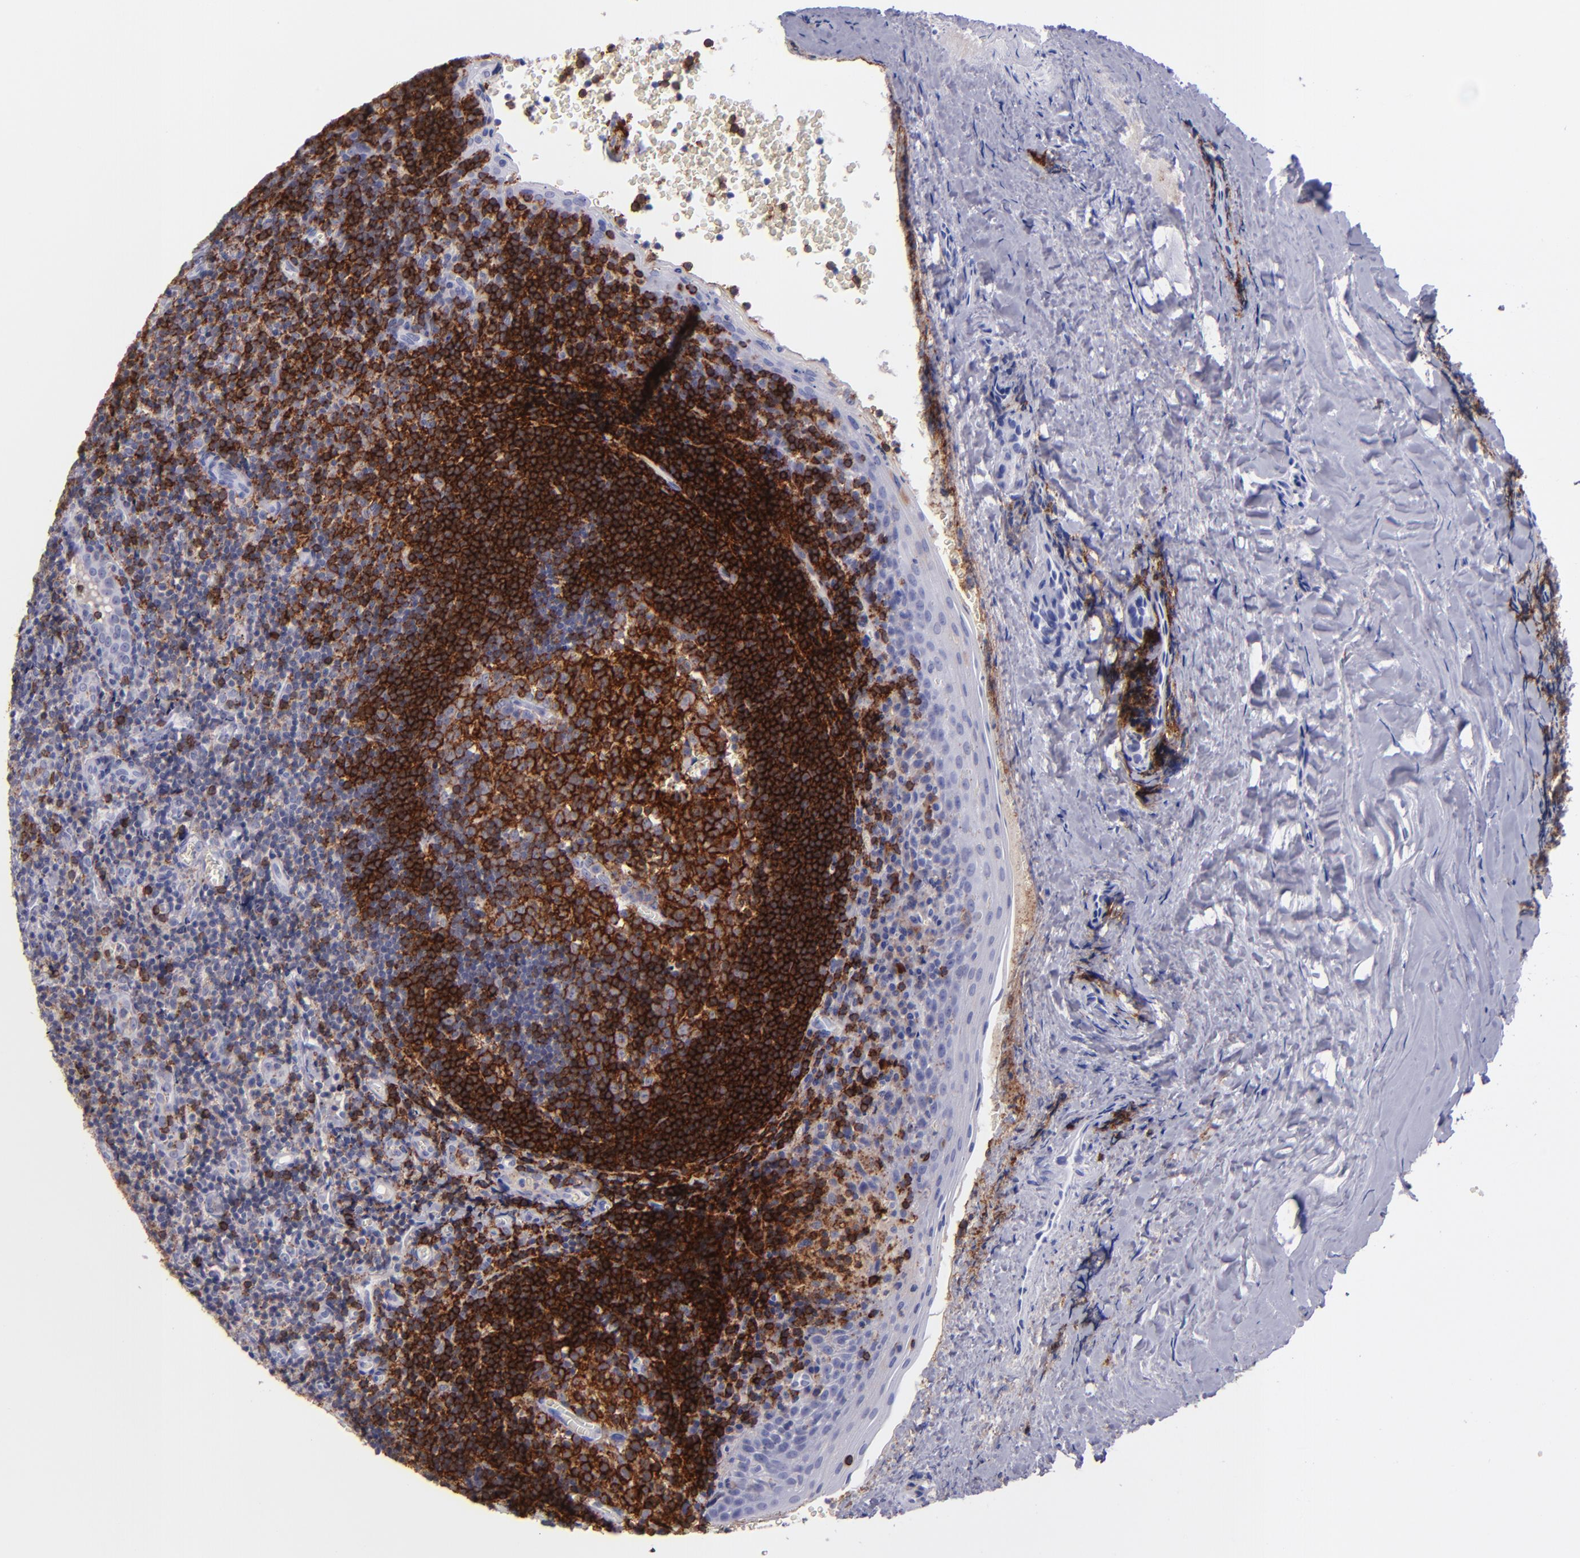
{"staining": {"intensity": "strong", "quantity": "25%-75%", "location": "cytoplasmic/membranous"}, "tissue": "tonsil", "cell_type": "Germinal center cells", "image_type": "normal", "snomed": [{"axis": "morphology", "description": "Normal tissue, NOS"}, {"axis": "topography", "description": "Tonsil"}], "caption": "IHC histopathology image of benign human tonsil stained for a protein (brown), which demonstrates high levels of strong cytoplasmic/membranous staining in about 25%-75% of germinal center cells.", "gene": "CD37", "patient": {"sex": "male", "age": 20}}